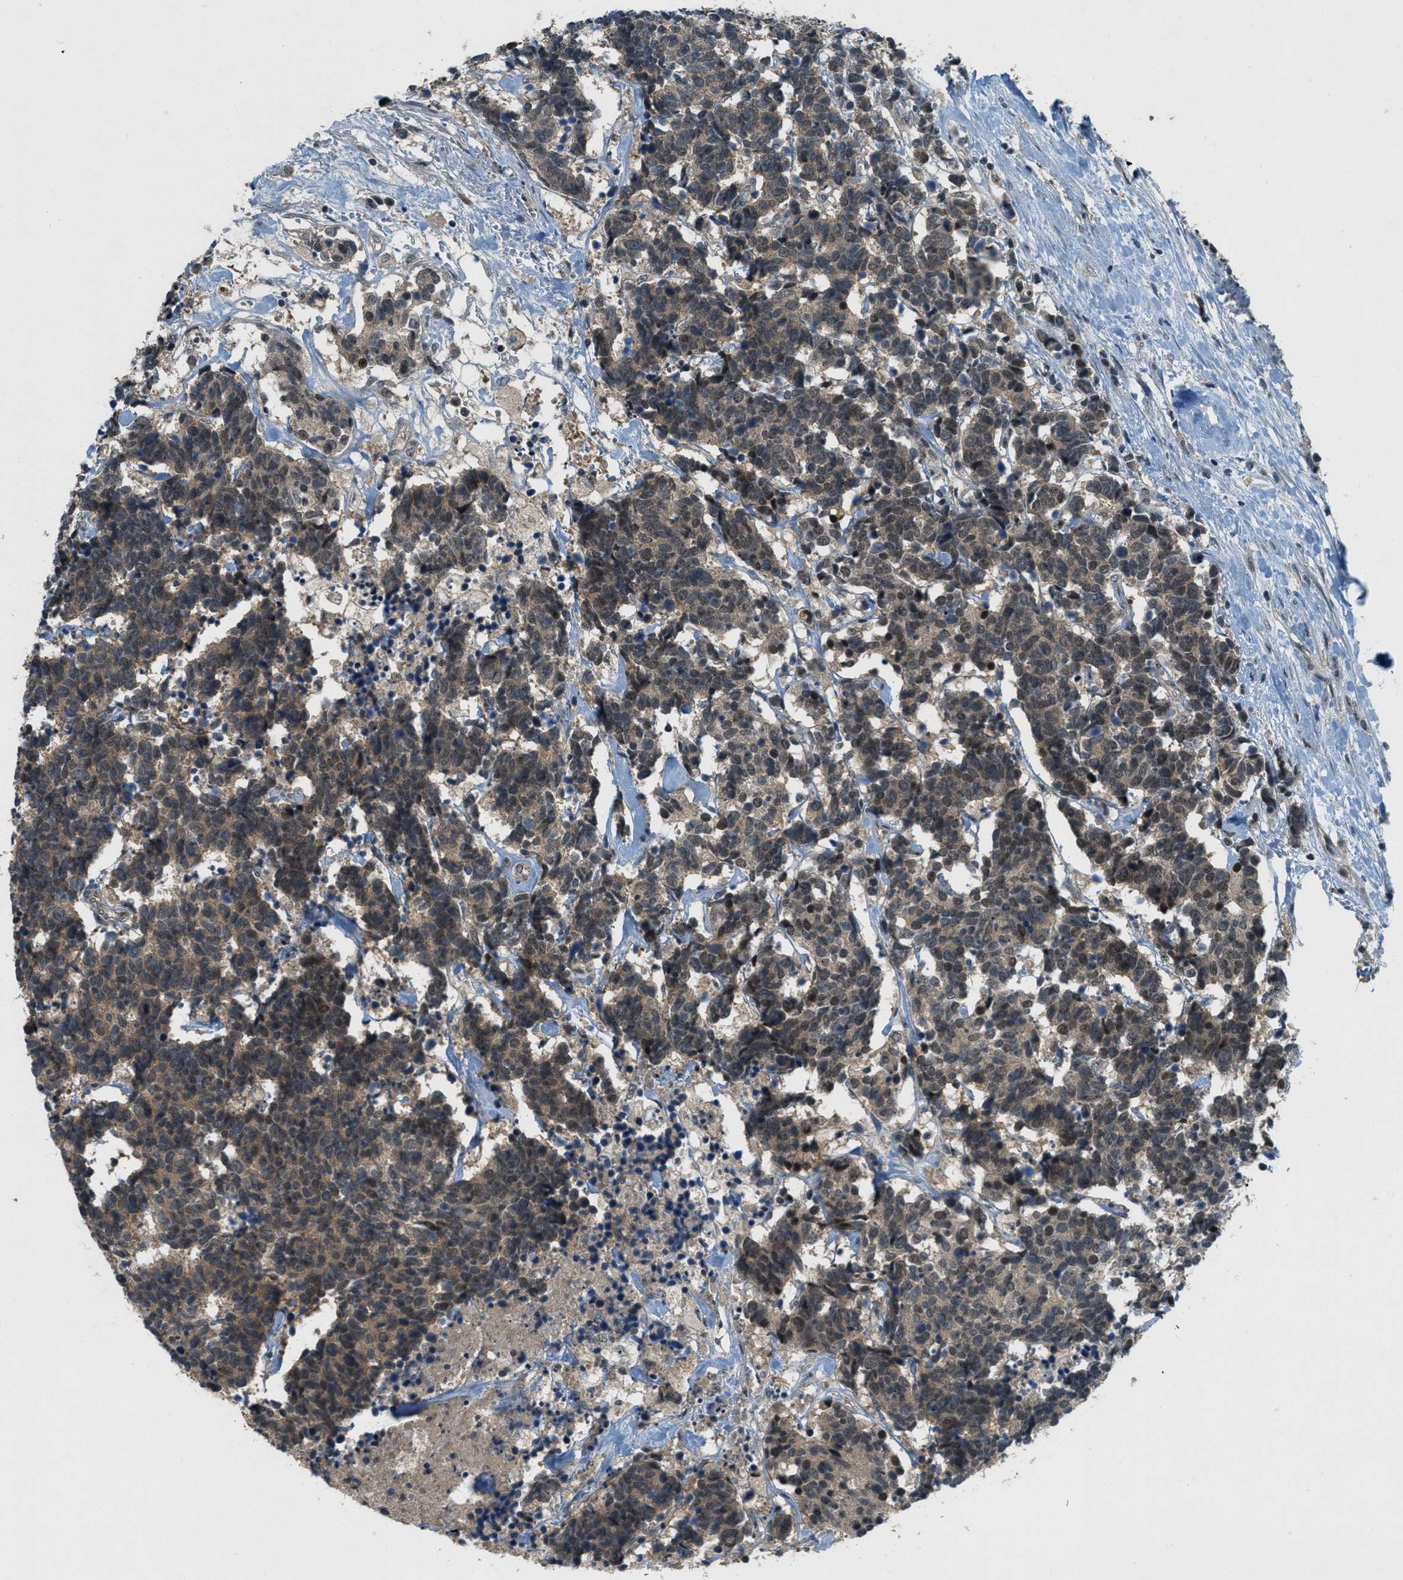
{"staining": {"intensity": "weak", "quantity": ">75%", "location": "cytoplasmic/membranous"}, "tissue": "carcinoid", "cell_type": "Tumor cells", "image_type": "cancer", "snomed": [{"axis": "morphology", "description": "Carcinoma, NOS"}, {"axis": "morphology", "description": "Carcinoid, malignant, NOS"}, {"axis": "topography", "description": "Urinary bladder"}], "caption": "IHC image of human carcinoid (malignant) stained for a protein (brown), which reveals low levels of weak cytoplasmic/membranous positivity in about >75% of tumor cells.", "gene": "STK11", "patient": {"sex": "male", "age": 57}}